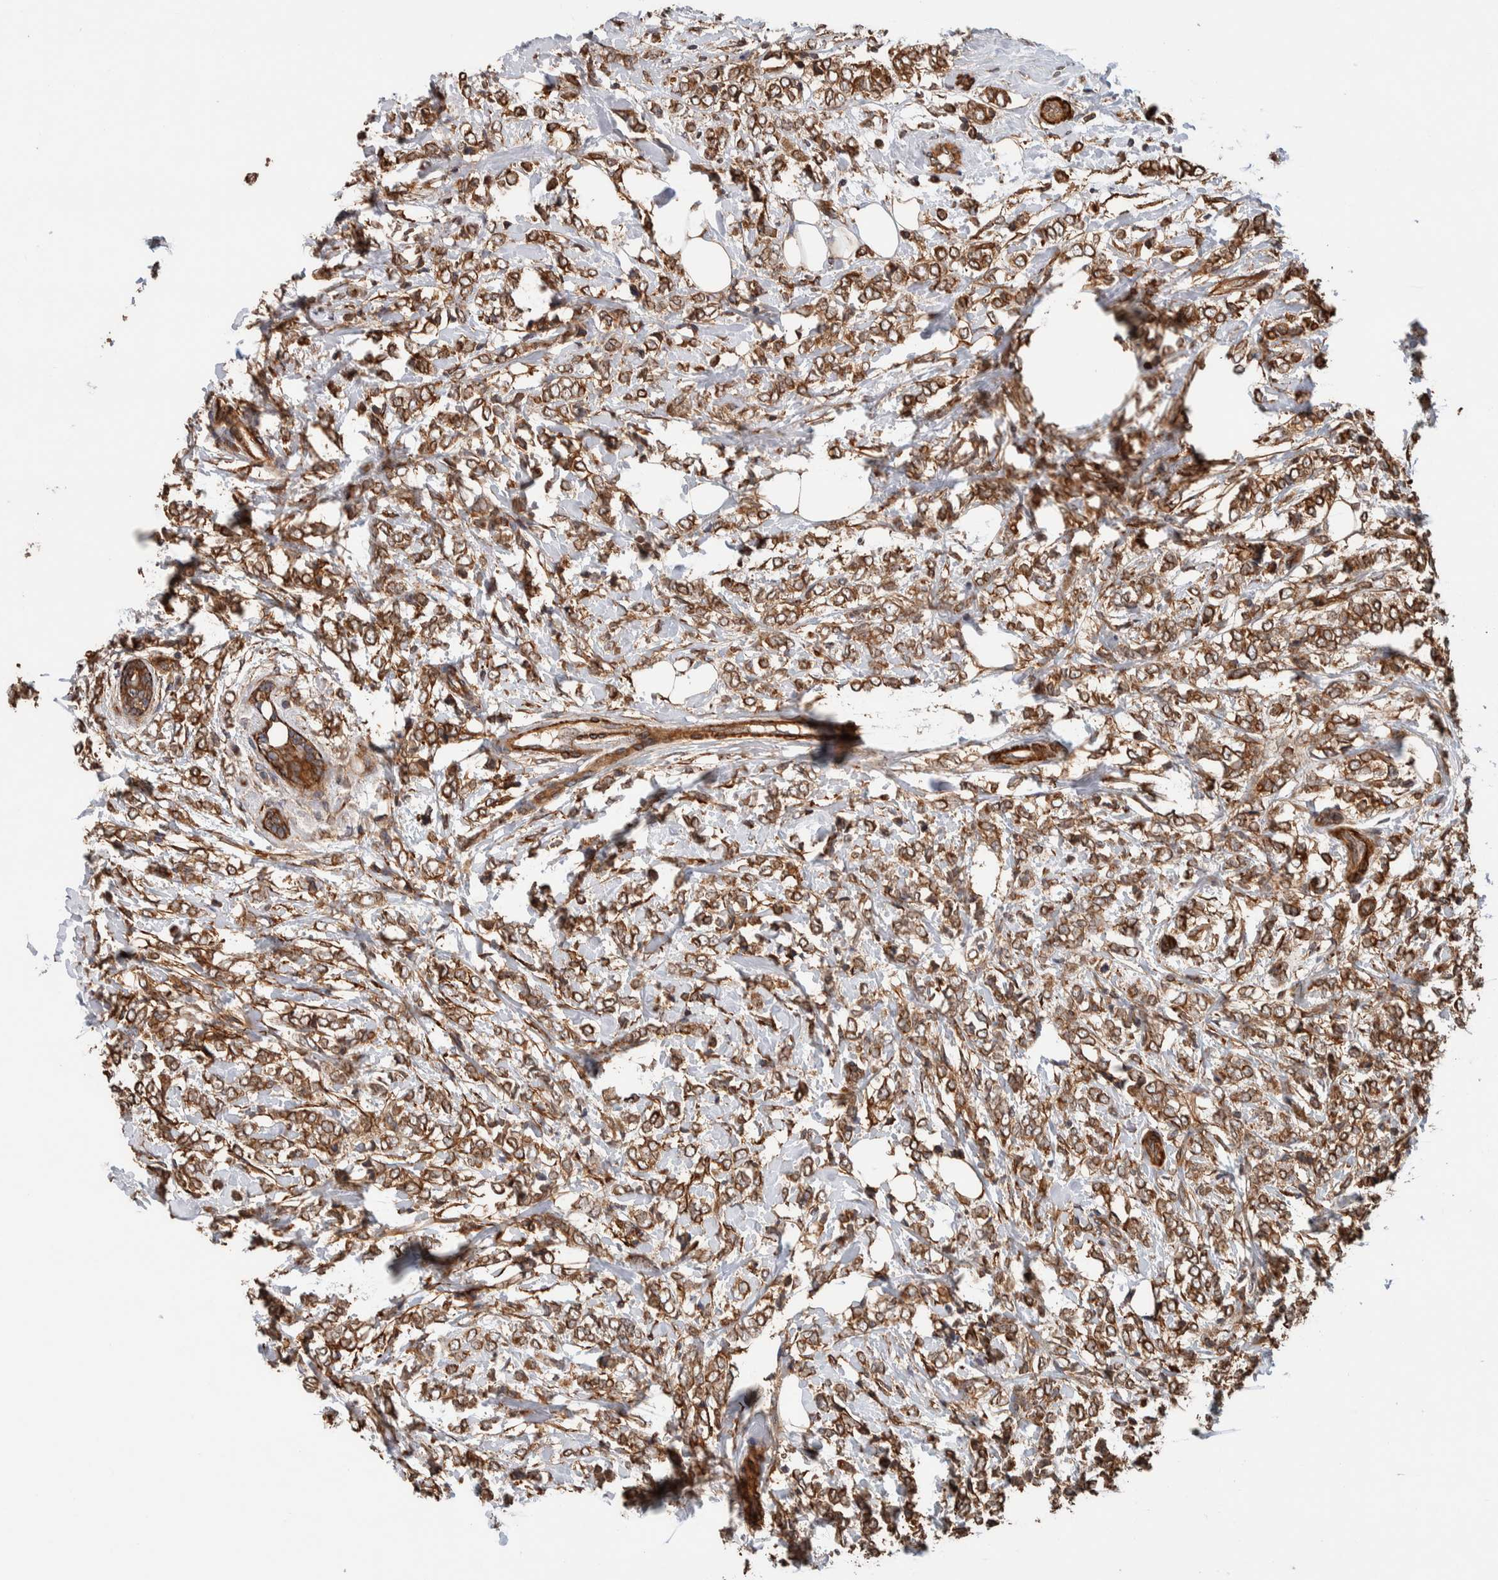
{"staining": {"intensity": "moderate", "quantity": ">75%", "location": "cytoplasmic/membranous"}, "tissue": "breast cancer", "cell_type": "Tumor cells", "image_type": "cancer", "snomed": [{"axis": "morphology", "description": "Normal tissue, NOS"}, {"axis": "morphology", "description": "Lobular carcinoma"}, {"axis": "topography", "description": "Breast"}], "caption": "Breast lobular carcinoma tissue shows moderate cytoplasmic/membranous staining in about >75% of tumor cells, visualized by immunohistochemistry.", "gene": "SYNRG", "patient": {"sex": "female", "age": 47}}